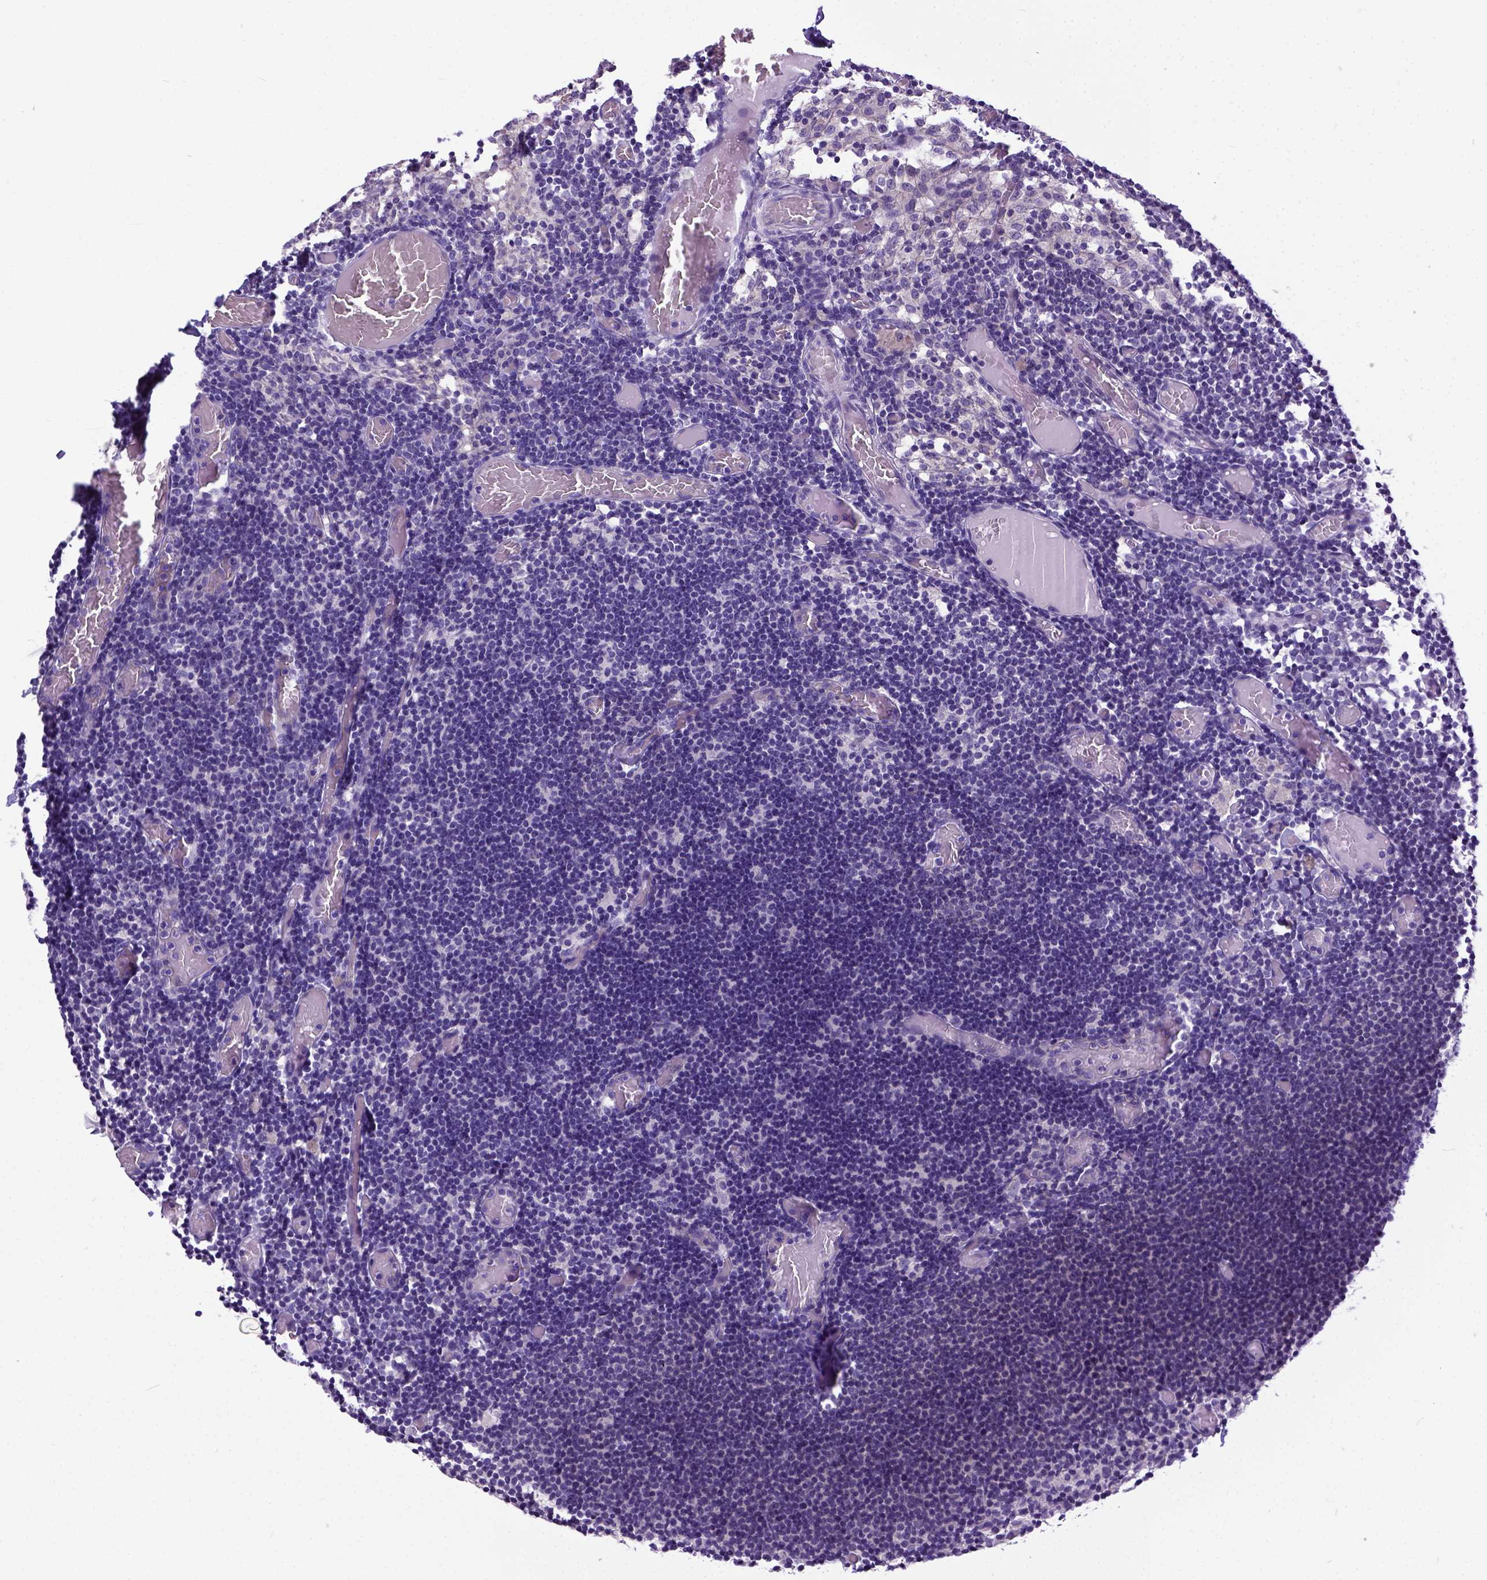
{"staining": {"intensity": "negative", "quantity": "none", "location": "none"}, "tissue": "lymph node", "cell_type": "Germinal center cells", "image_type": "normal", "snomed": [{"axis": "morphology", "description": "Normal tissue, NOS"}, {"axis": "topography", "description": "Lymph node"}], "caption": "This is an IHC image of normal lymph node. There is no positivity in germinal center cells.", "gene": "NEK5", "patient": {"sex": "female", "age": 41}}